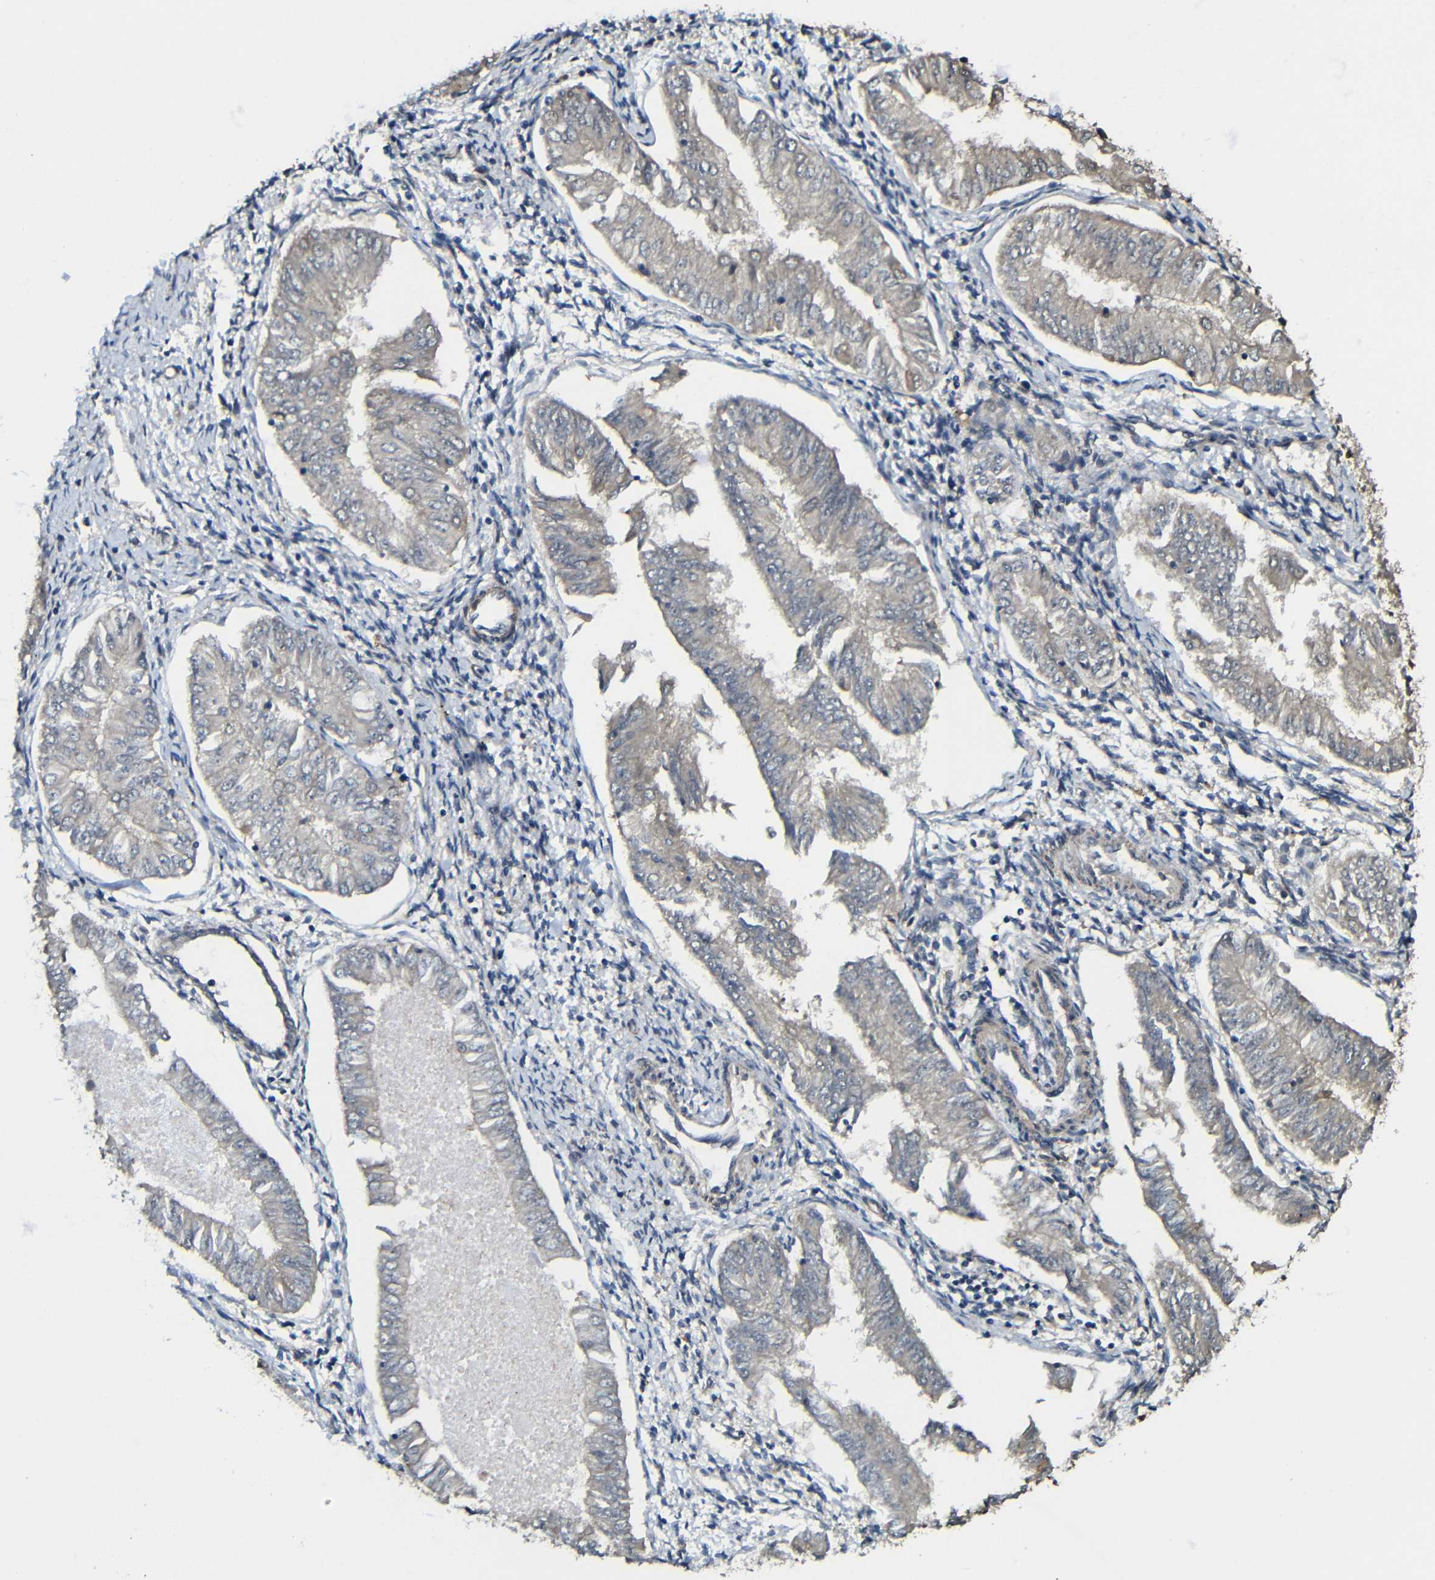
{"staining": {"intensity": "negative", "quantity": "none", "location": "none"}, "tissue": "endometrial cancer", "cell_type": "Tumor cells", "image_type": "cancer", "snomed": [{"axis": "morphology", "description": "Adenocarcinoma, NOS"}, {"axis": "topography", "description": "Endometrium"}], "caption": "The immunohistochemistry histopathology image has no significant positivity in tumor cells of endometrial adenocarcinoma tissue.", "gene": "FAM172A", "patient": {"sex": "female", "age": 53}}